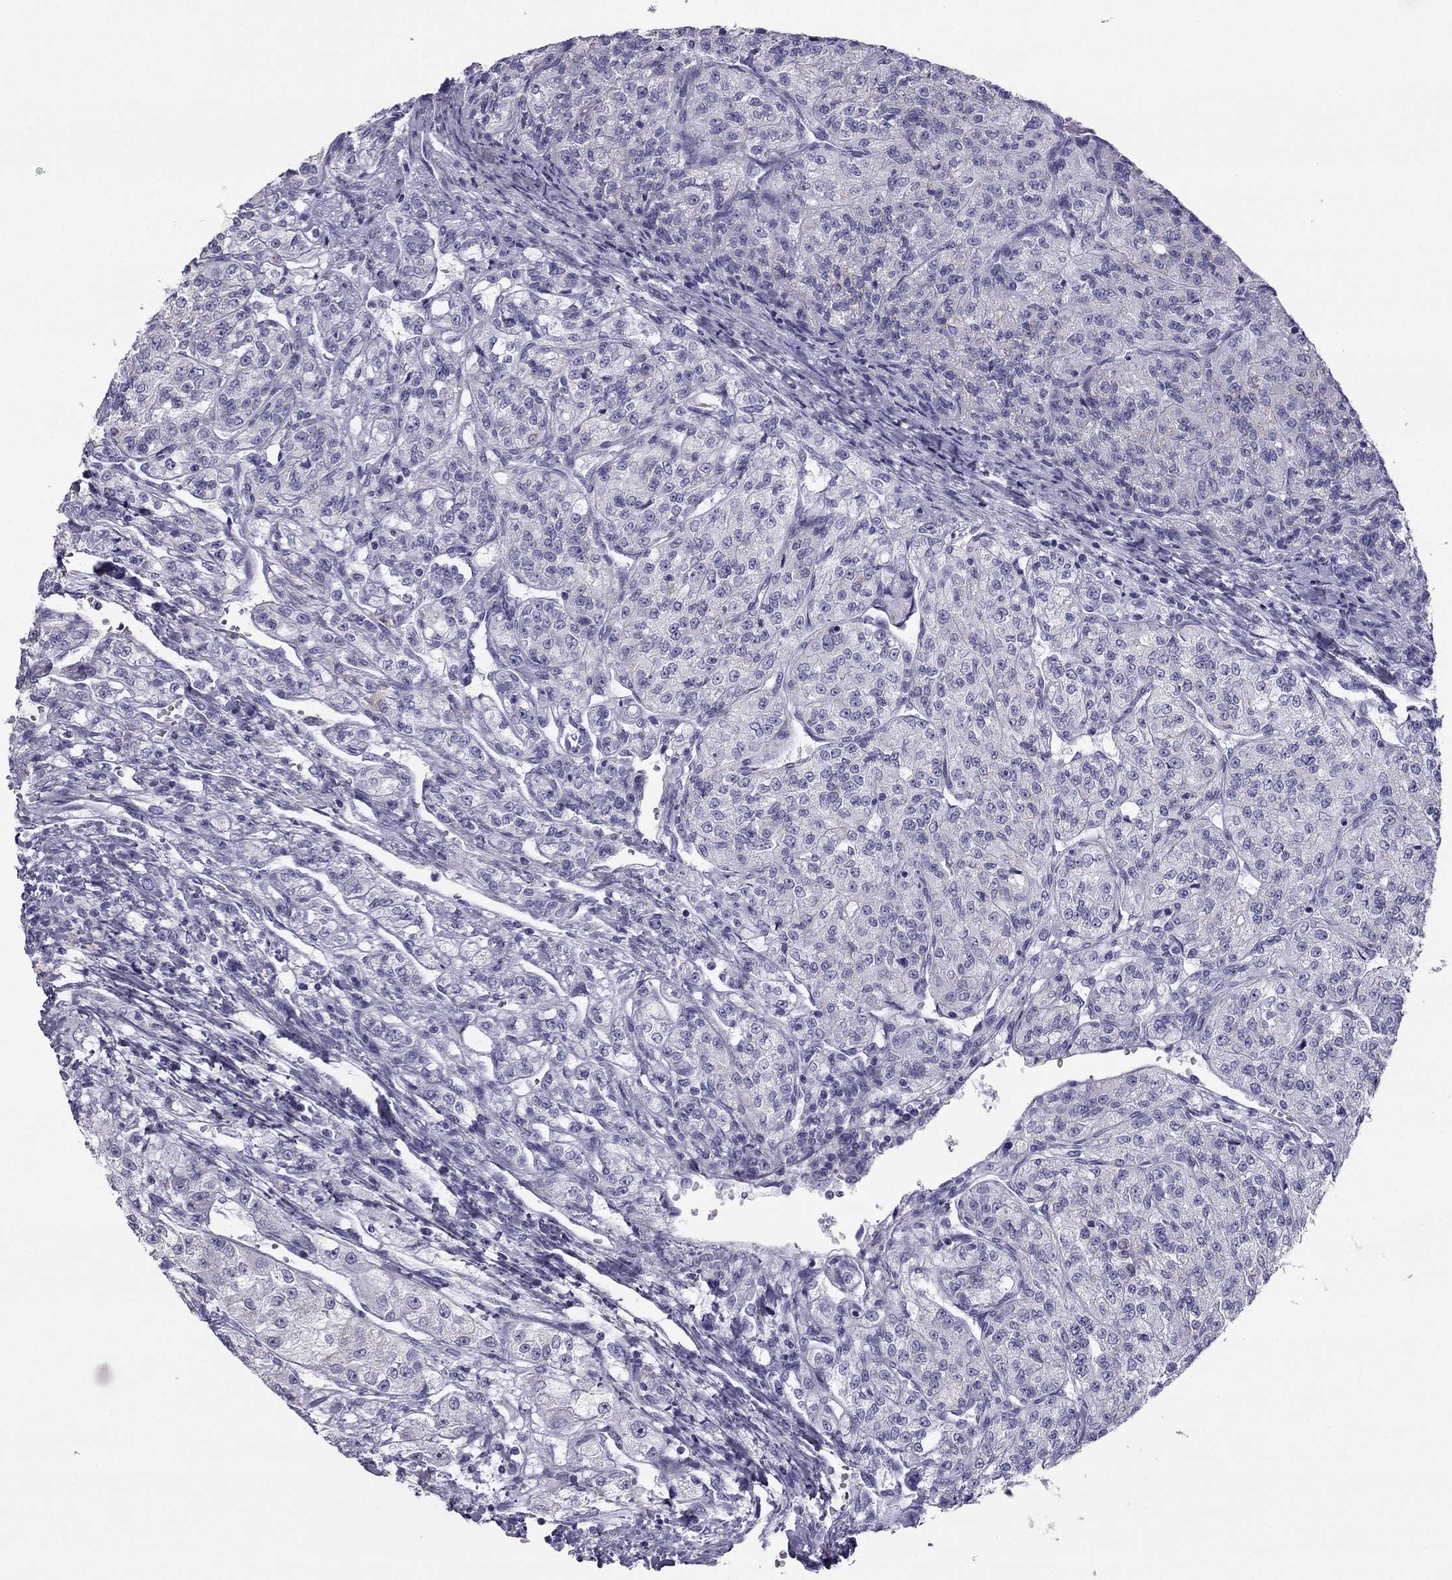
{"staining": {"intensity": "negative", "quantity": "none", "location": "none"}, "tissue": "renal cancer", "cell_type": "Tumor cells", "image_type": "cancer", "snomed": [{"axis": "morphology", "description": "Adenocarcinoma, NOS"}, {"axis": "topography", "description": "Kidney"}], "caption": "Immunohistochemistry (IHC) of renal cancer (adenocarcinoma) displays no expression in tumor cells.", "gene": "MAEL", "patient": {"sex": "female", "age": 63}}